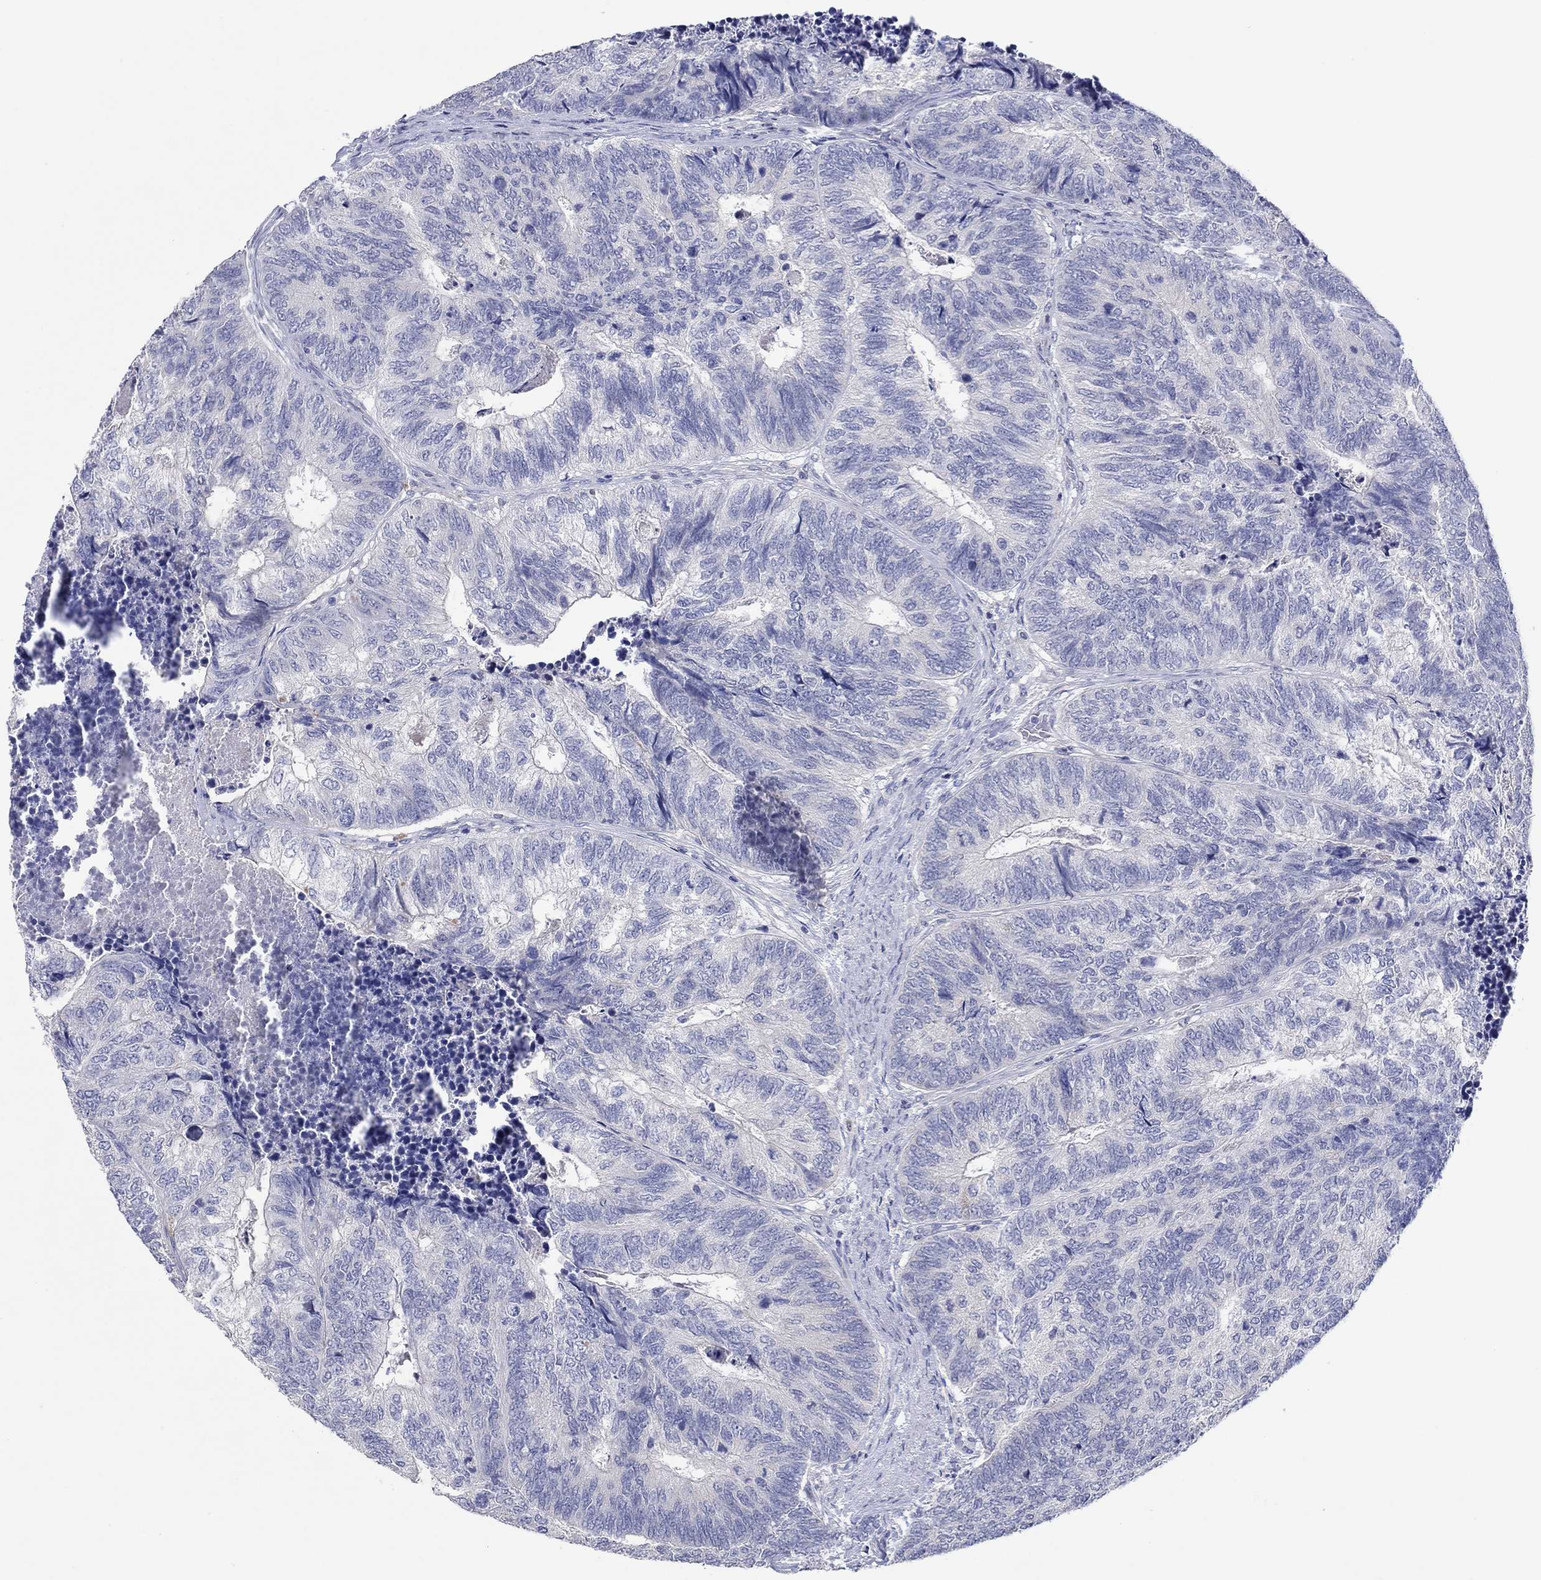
{"staining": {"intensity": "negative", "quantity": "none", "location": "none"}, "tissue": "colorectal cancer", "cell_type": "Tumor cells", "image_type": "cancer", "snomed": [{"axis": "morphology", "description": "Adenocarcinoma, NOS"}, {"axis": "topography", "description": "Colon"}], "caption": "DAB (3,3'-diaminobenzidine) immunohistochemical staining of colorectal cancer reveals no significant positivity in tumor cells. The staining is performed using DAB brown chromogen with nuclei counter-stained in using hematoxylin.", "gene": "HDC", "patient": {"sex": "female", "age": 67}}